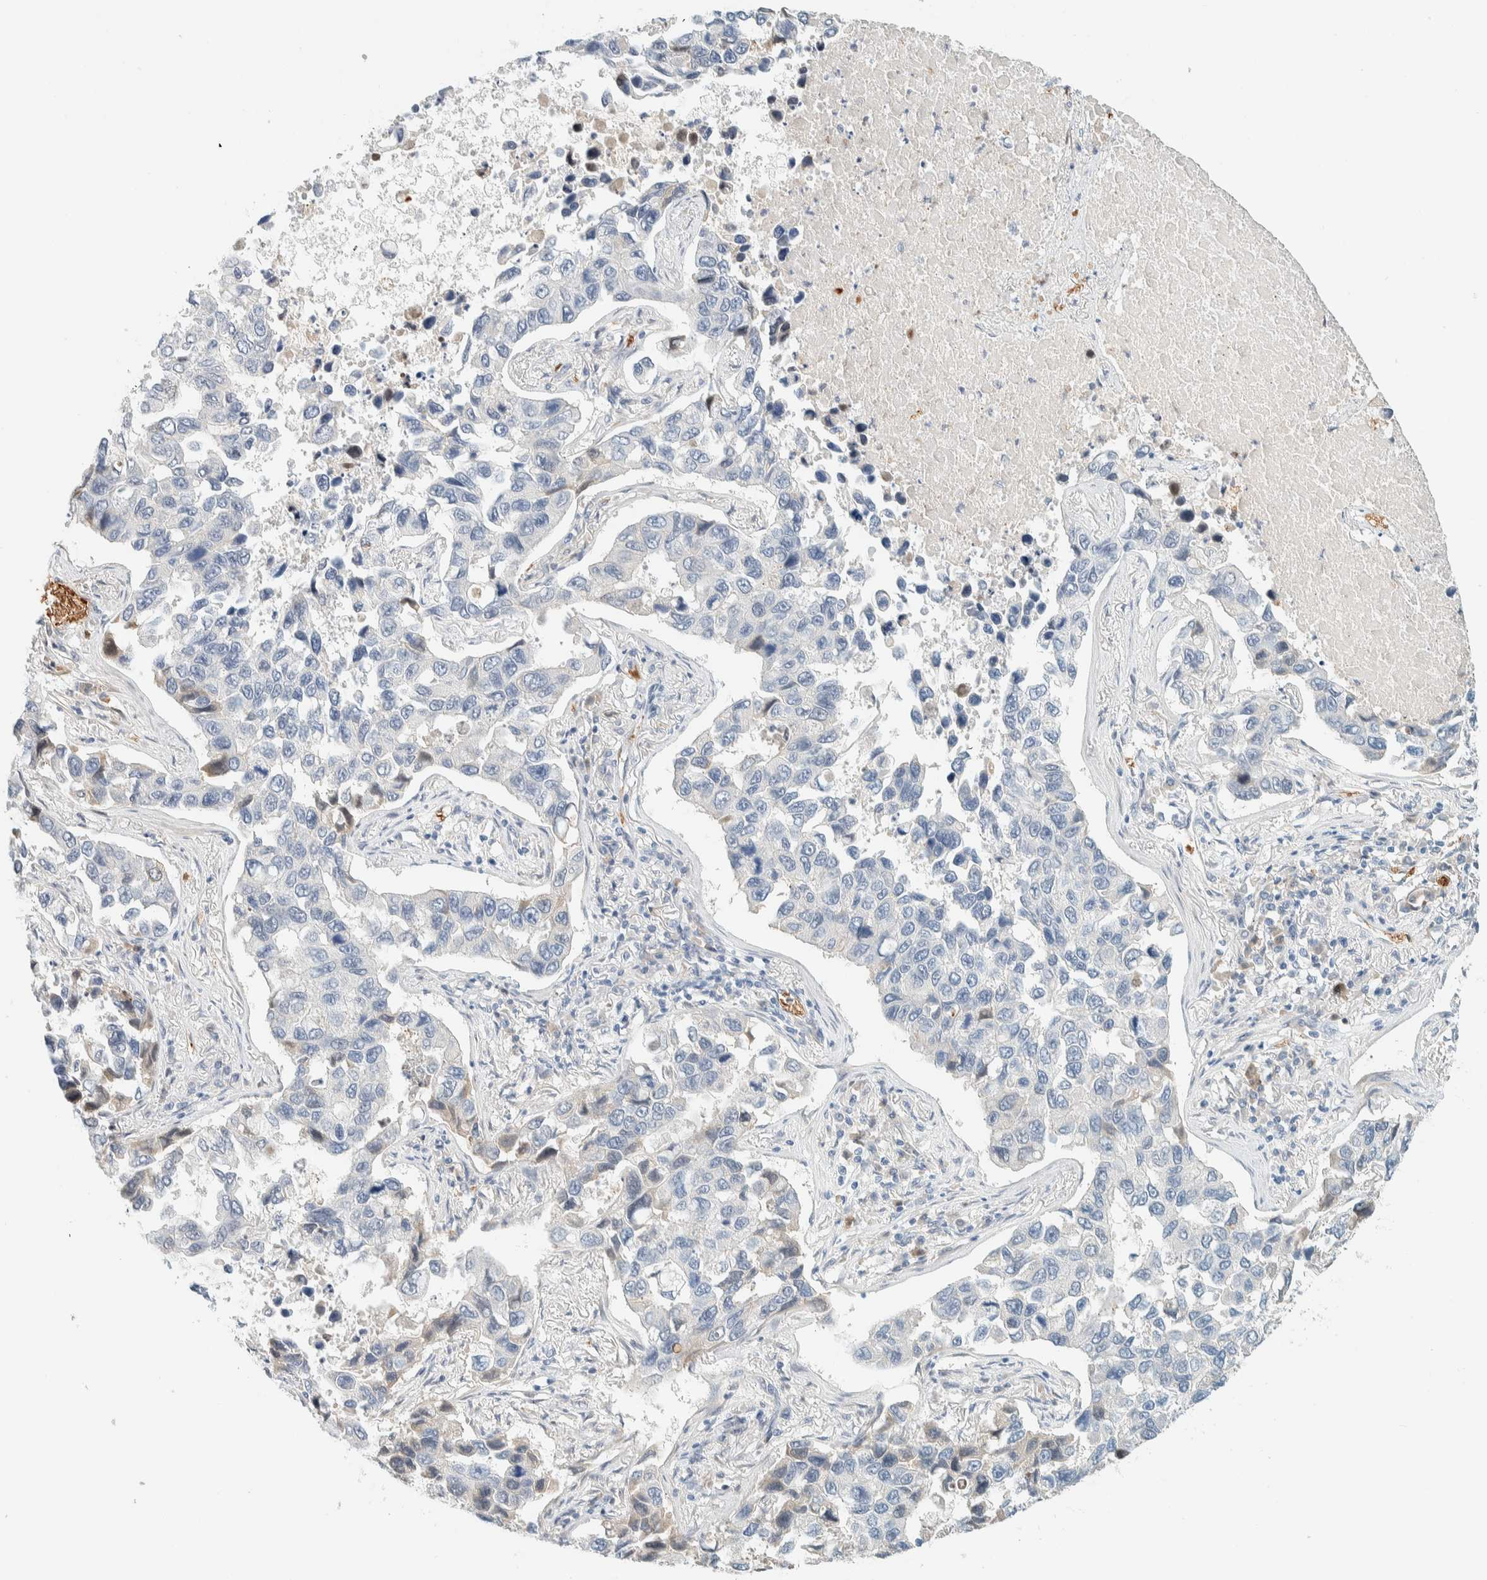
{"staining": {"intensity": "negative", "quantity": "none", "location": "none"}, "tissue": "lung cancer", "cell_type": "Tumor cells", "image_type": "cancer", "snomed": [{"axis": "morphology", "description": "Adenocarcinoma, NOS"}, {"axis": "topography", "description": "Lung"}], "caption": "Protein analysis of lung cancer demonstrates no significant positivity in tumor cells.", "gene": "TSTD2", "patient": {"sex": "male", "age": 64}}